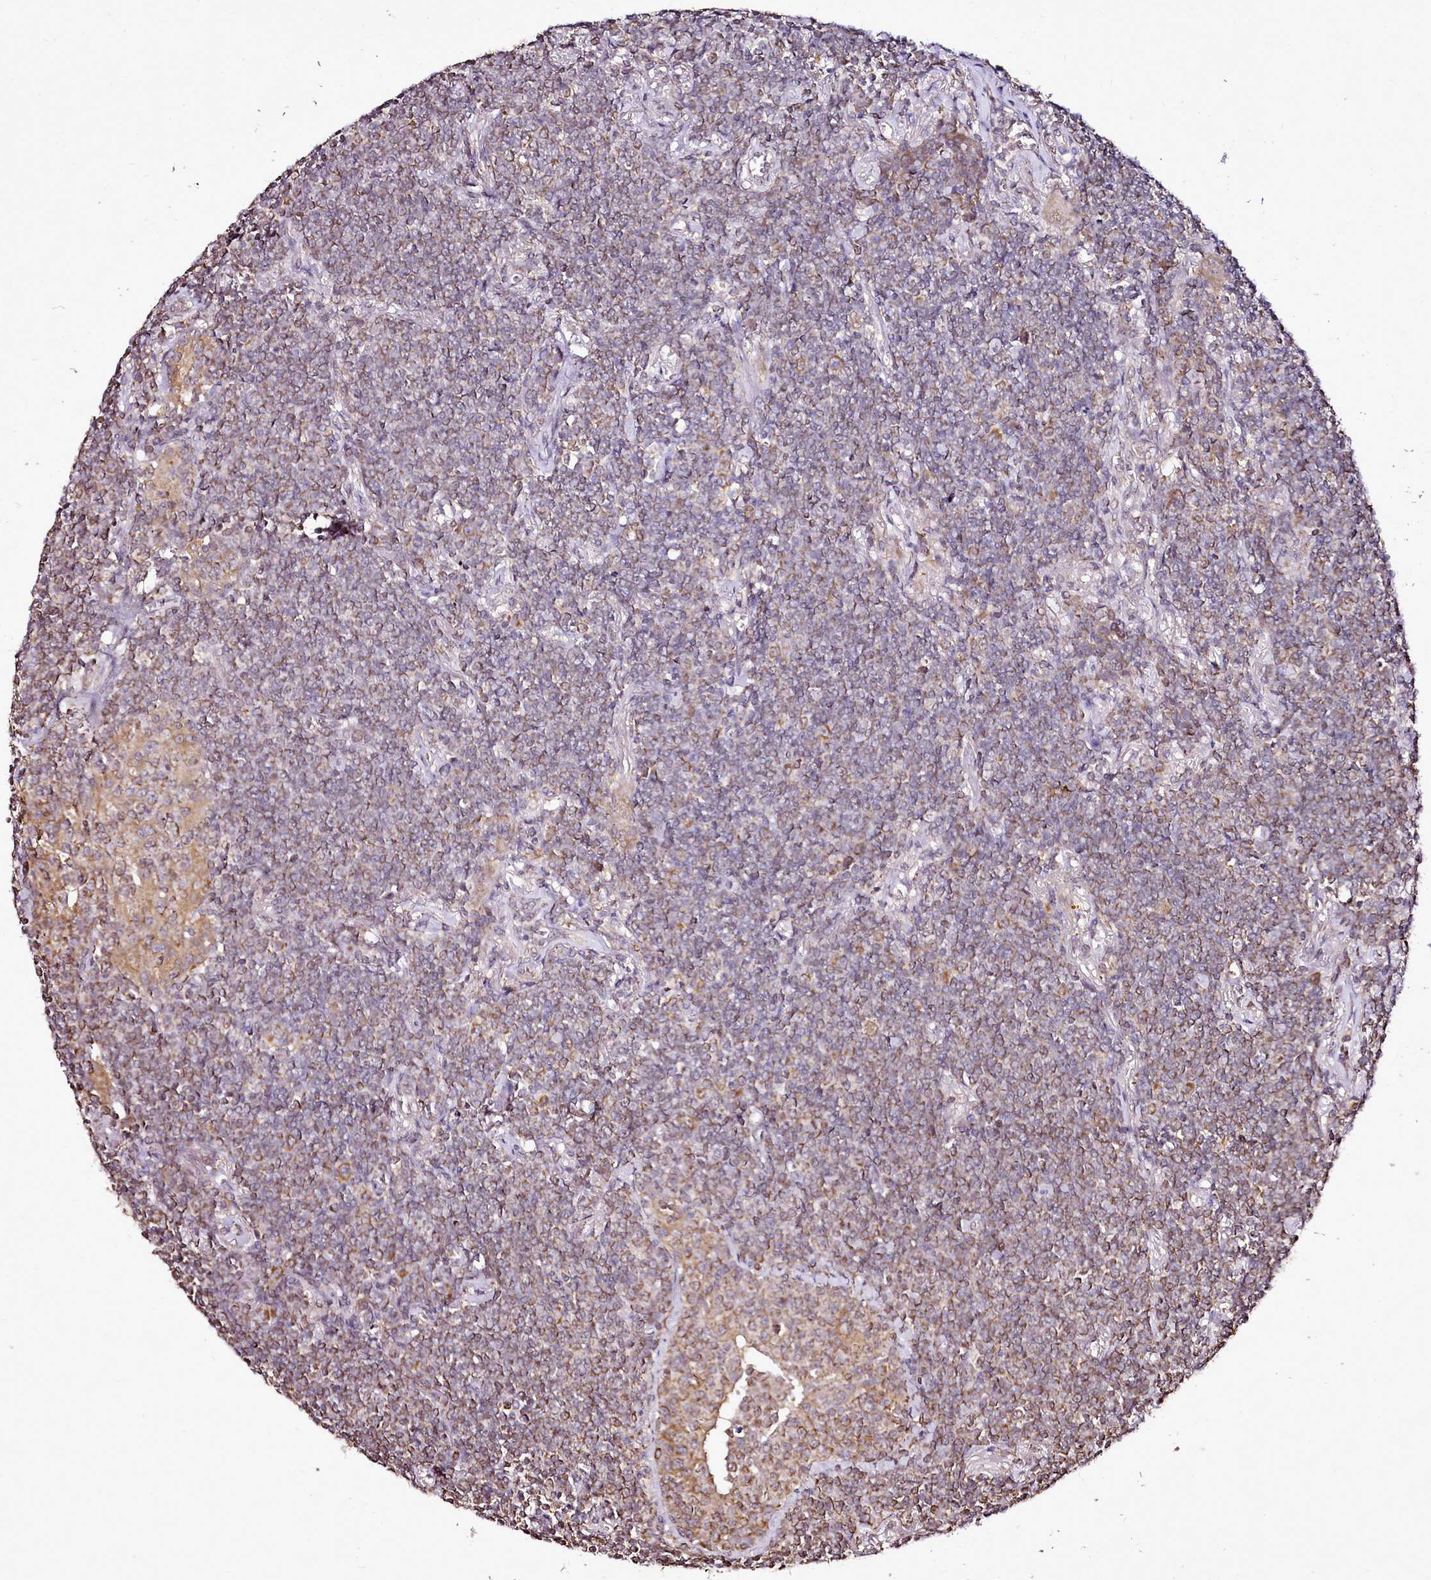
{"staining": {"intensity": "weak", "quantity": "25%-75%", "location": "cytoplasmic/membranous"}, "tissue": "lymphoma", "cell_type": "Tumor cells", "image_type": "cancer", "snomed": [{"axis": "morphology", "description": "Malignant lymphoma, non-Hodgkin's type, Low grade"}, {"axis": "topography", "description": "Lung"}], "caption": "Protein analysis of malignant lymphoma, non-Hodgkin's type (low-grade) tissue demonstrates weak cytoplasmic/membranous positivity in about 25%-75% of tumor cells. The staining was performed using DAB (3,3'-diaminobenzidine), with brown indicating positive protein expression. Nuclei are stained blue with hematoxylin.", "gene": "EDIL3", "patient": {"sex": "female", "age": 71}}